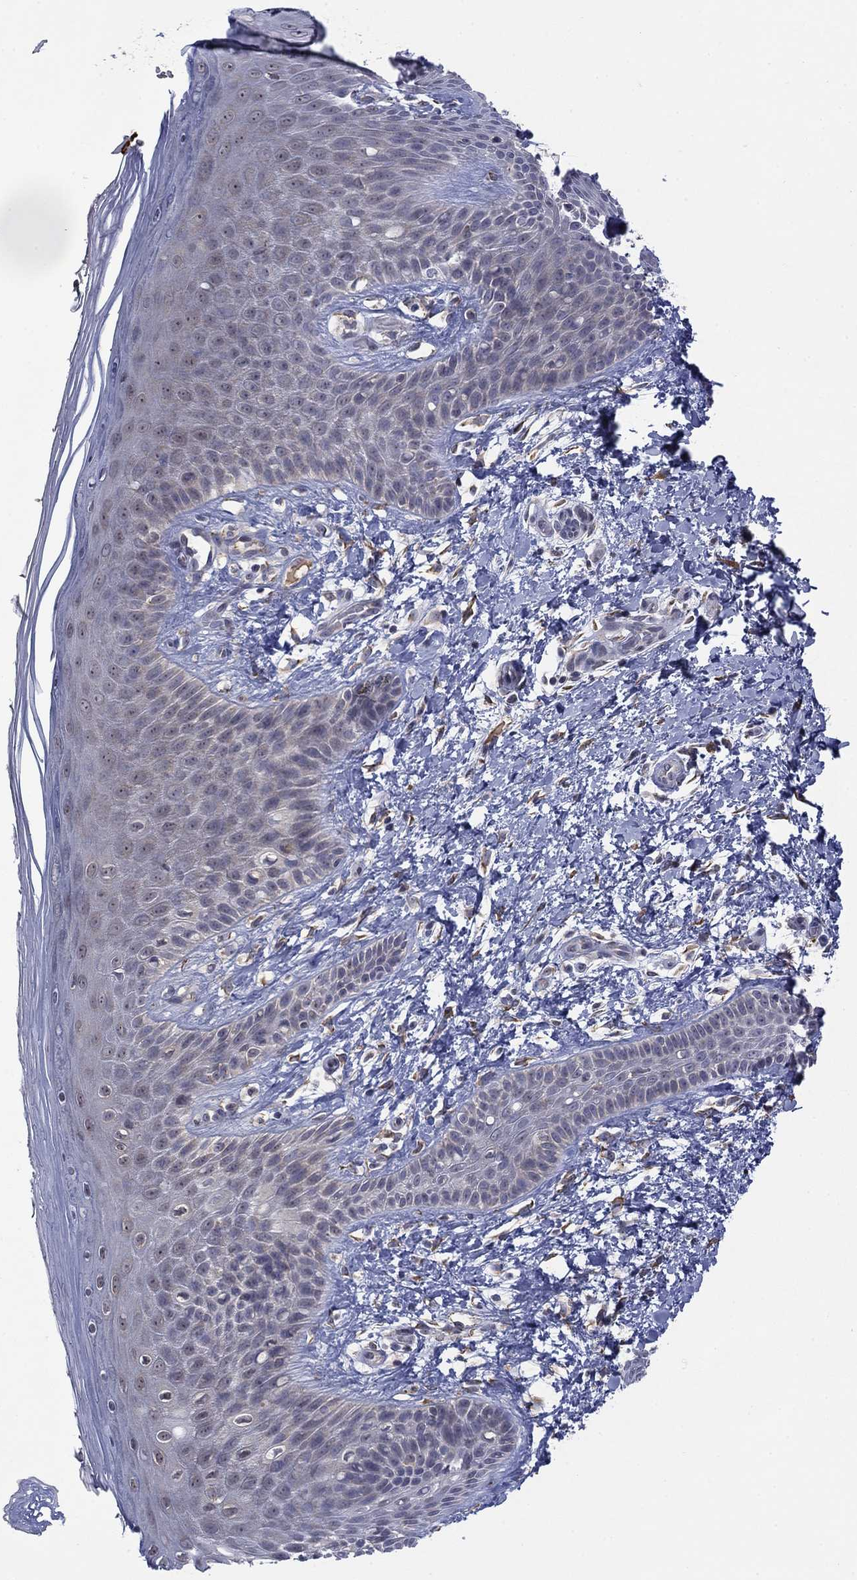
{"staining": {"intensity": "negative", "quantity": "none", "location": "none"}, "tissue": "skin", "cell_type": "Epidermal cells", "image_type": "normal", "snomed": [{"axis": "morphology", "description": "Normal tissue, NOS"}, {"axis": "topography", "description": "Anal"}], "caption": "IHC micrograph of normal skin: human skin stained with DAB reveals no significant protein staining in epidermal cells.", "gene": "MTRFR", "patient": {"sex": "male", "age": 36}}